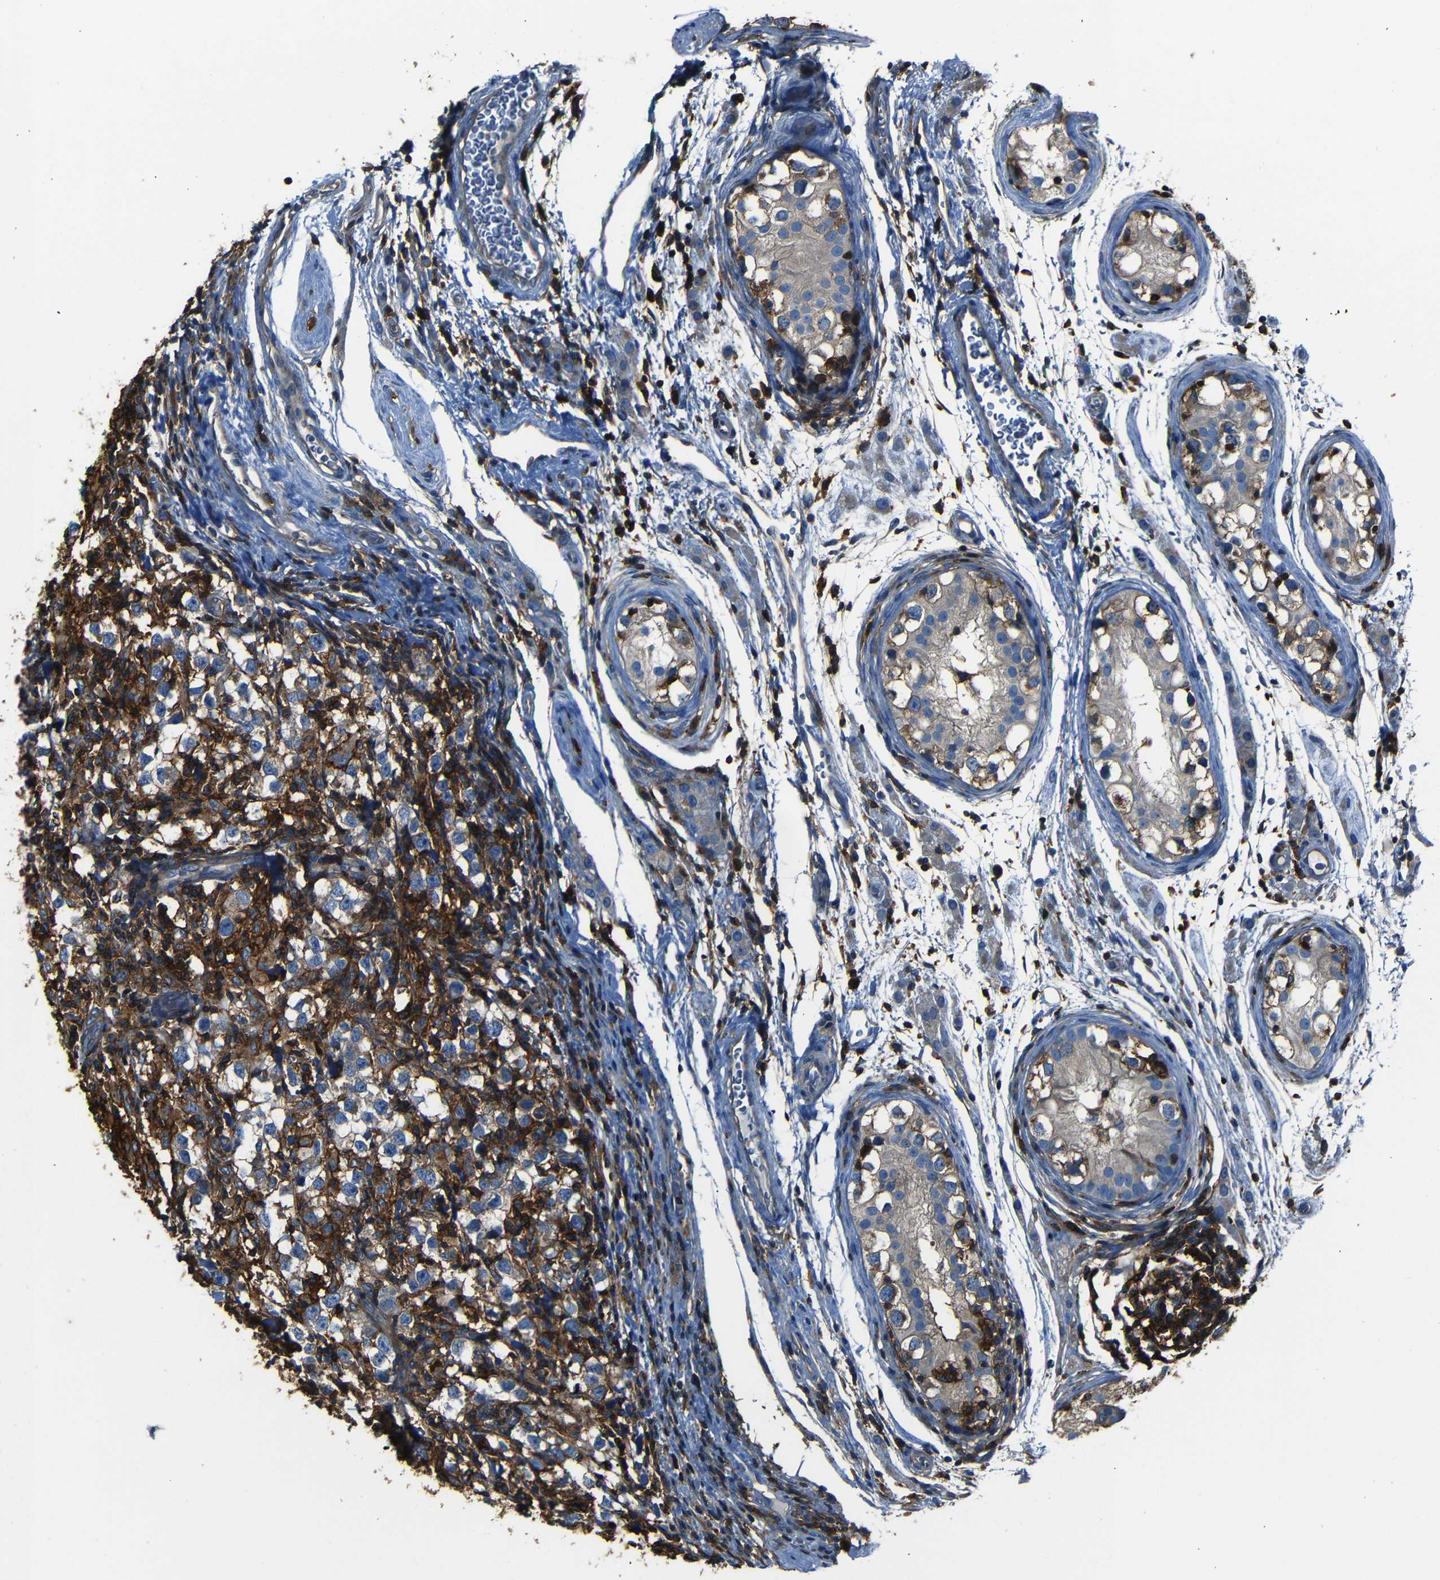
{"staining": {"intensity": "negative", "quantity": "none", "location": "none"}, "tissue": "testis cancer", "cell_type": "Tumor cells", "image_type": "cancer", "snomed": [{"axis": "morphology", "description": "Carcinoma, Embryonal, NOS"}, {"axis": "topography", "description": "Testis"}], "caption": "A histopathology image of embryonal carcinoma (testis) stained for a protein displays no brown staining in tumor cells. Brightfield microscopy of IHC stained with DAB (3,3'-diaminobenzidine) (brown) and hematoxylin (blue), captured at high magnification.", "gene": "ADGRE5", "patient": {"sex": "male", "age": 21}}